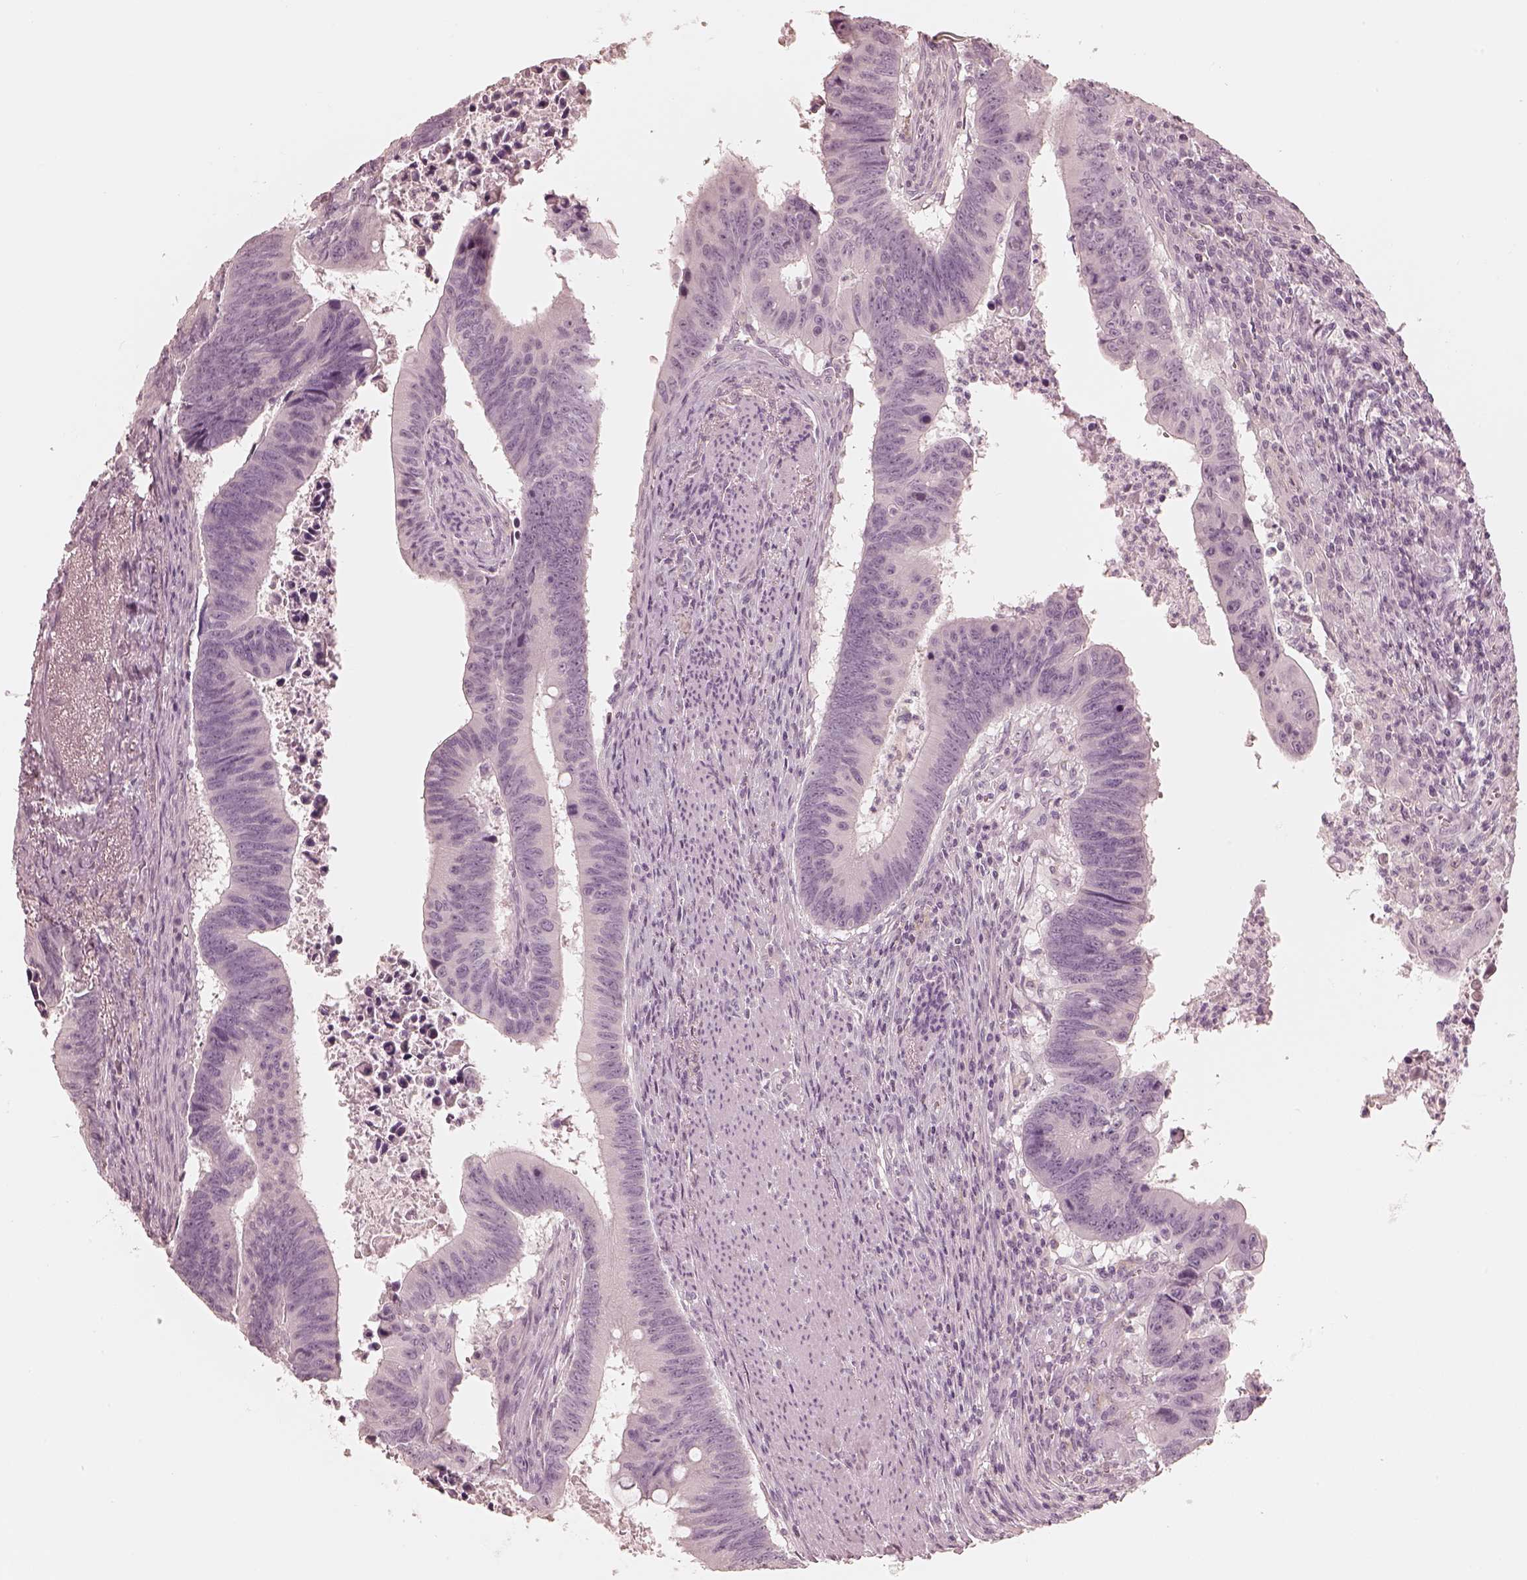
{"staining": {"intensity": "negative", "quantity": "none", "location": "none"}, "tissue": "colorectal cancer", "cell_type": "Tumor cells", "image_type": "cancer", "snomed": [{"axis": "morphology", "description": "Adenocarcinoma, NOS"}, {"axis": "topography", "description": "Colon"}], "caption": "The photomicrograph reveals no staining of tumor cells in colorectal adenocarcinoma. (DAB (3,3'-diaminobenzidine) immunohistochemistry visualized using brightfield microscopy, high magnification).", "gene": "CALR3", "patient": {"sex": "female", "age": 87}}